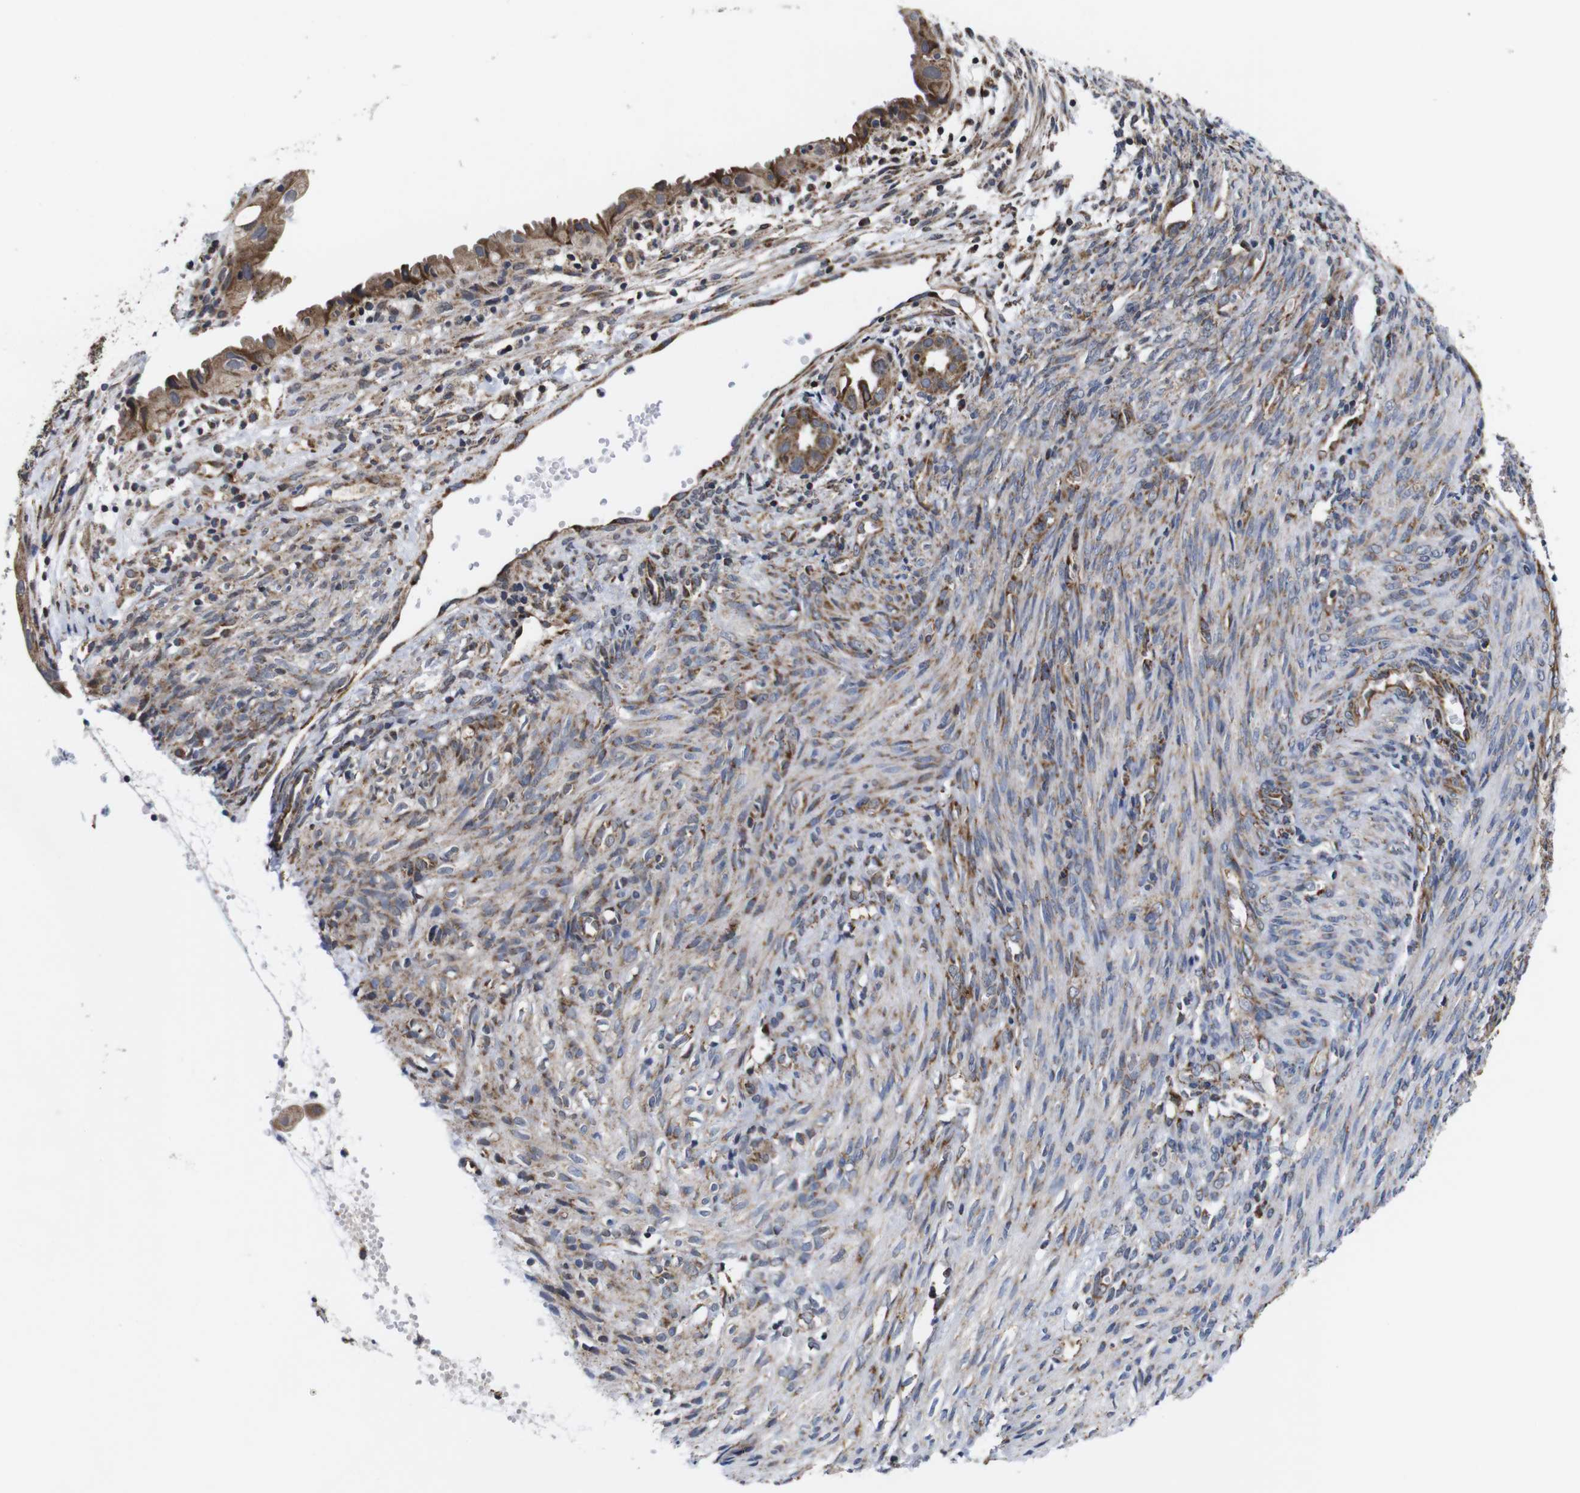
{"staining": {"intensity": "moderate", "quantity": ">75%", "location": "cytoplasmic/membranous"}, "tissue": "cervical cancer", "cell_type": "Tumor cells", "image_type": "cancer", "snomed": [{"axis": "morphology", "description": "Normal tissue, NOS"}, {"axis": "morphology", "description": "Adenocarcinoma, NOS"}, {"axis": "topography", "description": "Cervix"}, {"axis": "topography", "description": "Endometrium"}], "caption": "The histopathology image displays staining of adenocarcinoma (cervical), revealing moderate cytoplasmic/membranous protein staining (brown color) within tumor cells.", "gene": "C17orf80", "patient": {"sex": "female", "age": 86}}